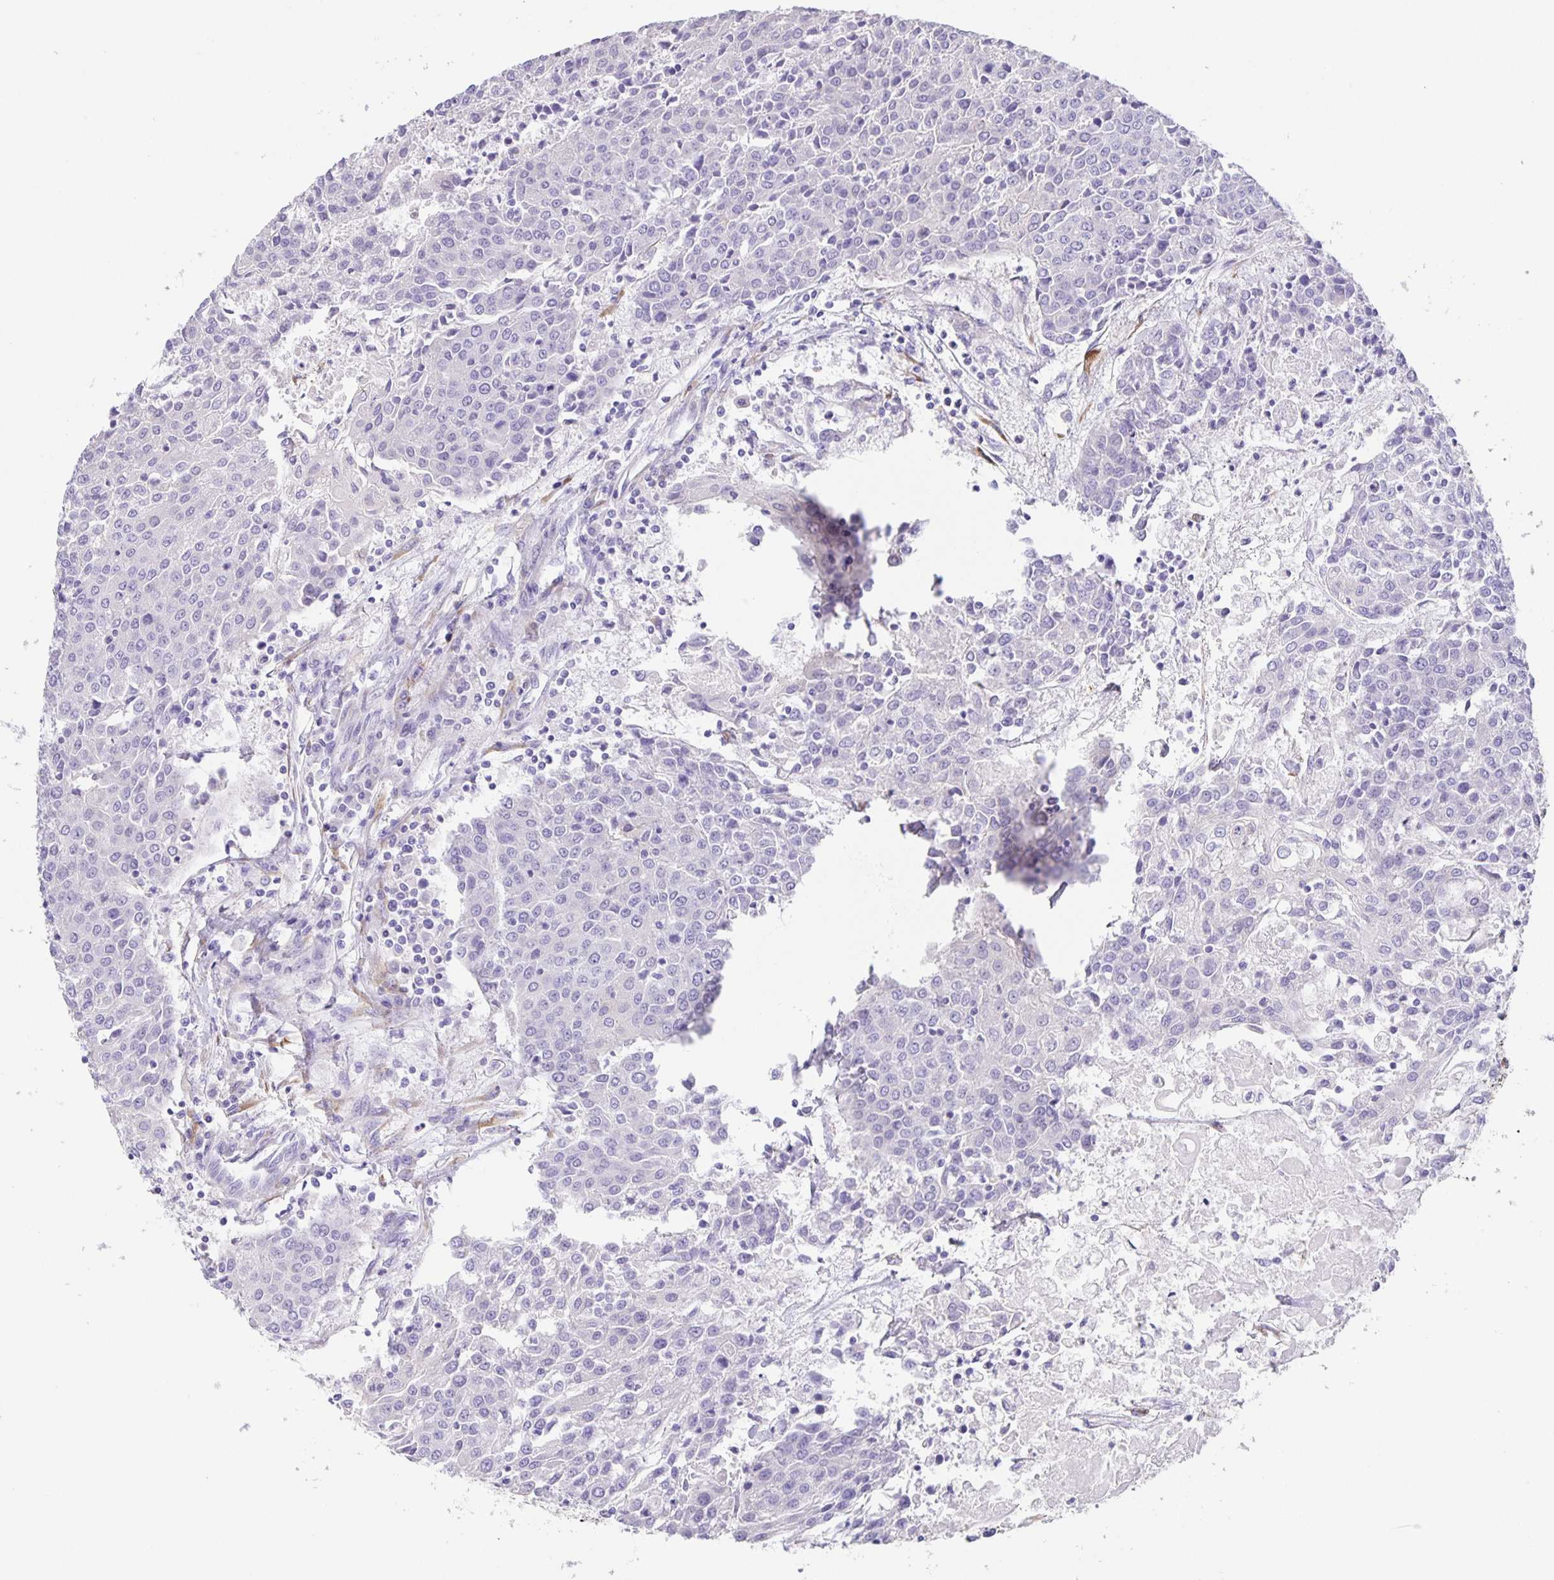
{"staining": {"intensity": "negative", "quantity": "none", "location": "none"}, "tissue": "urothelial cancer", "cell_type": "Tumor cells", "image_type": "cancer", "snomed": [{"axis": "morphology", "description": "Urothelial carcinoma, High grade"}, {"axis": "topography", "description": "Urinary bladder"}], "caption": "Immunohistochemical staining of human high-grade urothelial carcinoma reveals no significant expression in tumor cells.", "gene": "PRR36", "patient": {"sex": "female", "age": 85}}